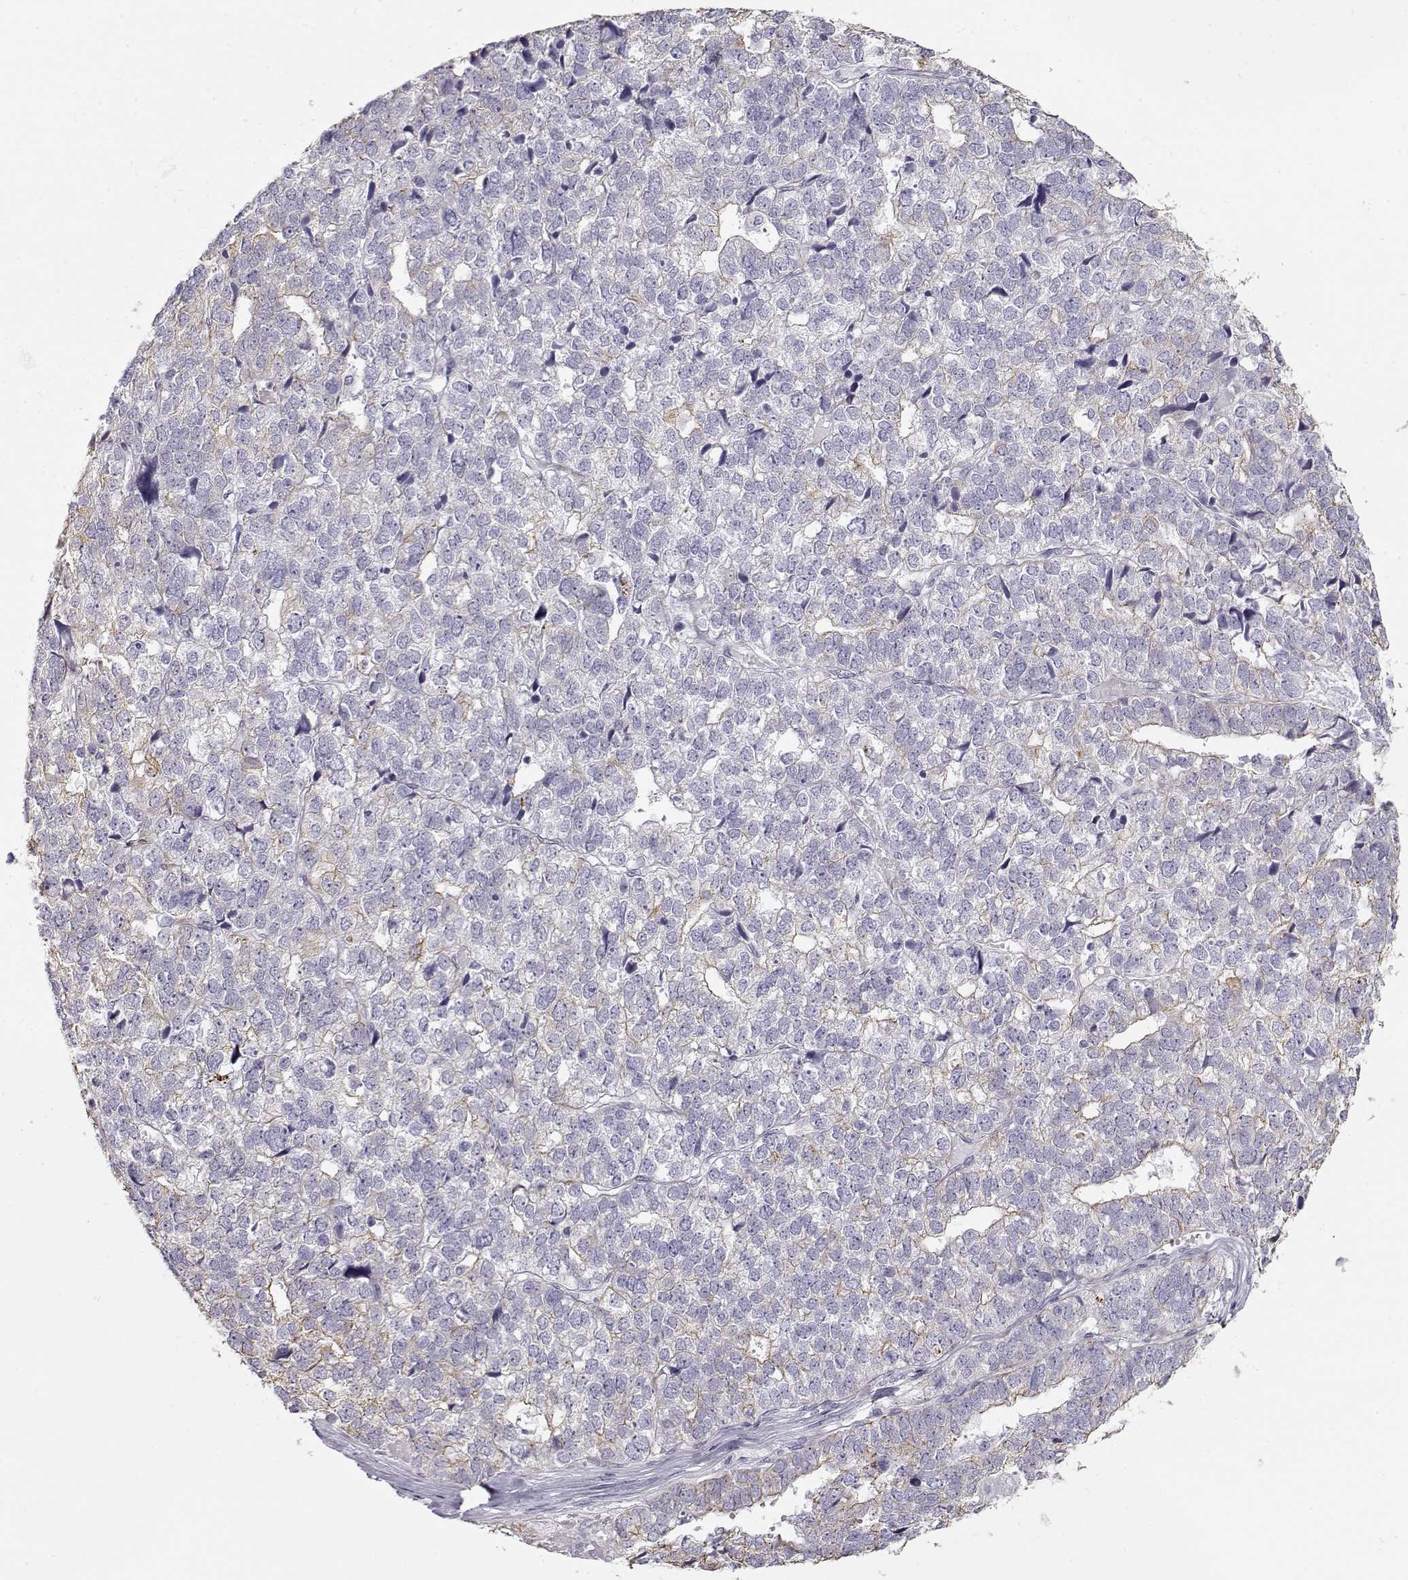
{"staining": {"intensity": "weak", "quantity": "<25%", "location": "cytoplasmic/membranous"}, "tissue": "stomach cancer", "cell_type": "Tumor cells", "image_type": "cancer", "snomed": [{"axis": "morphology", "description": "Adenocarcinoma, NOS"}, {"axis": "topography", "description": "Stomach"}], "caption": "A high-resolution photomicrograph shows IHC staining of stomach adenocarcinoma, which shows no significant positivity in tumor cells.", "gene": "S100B", "patient": {"sex": "male", "age": 69}}